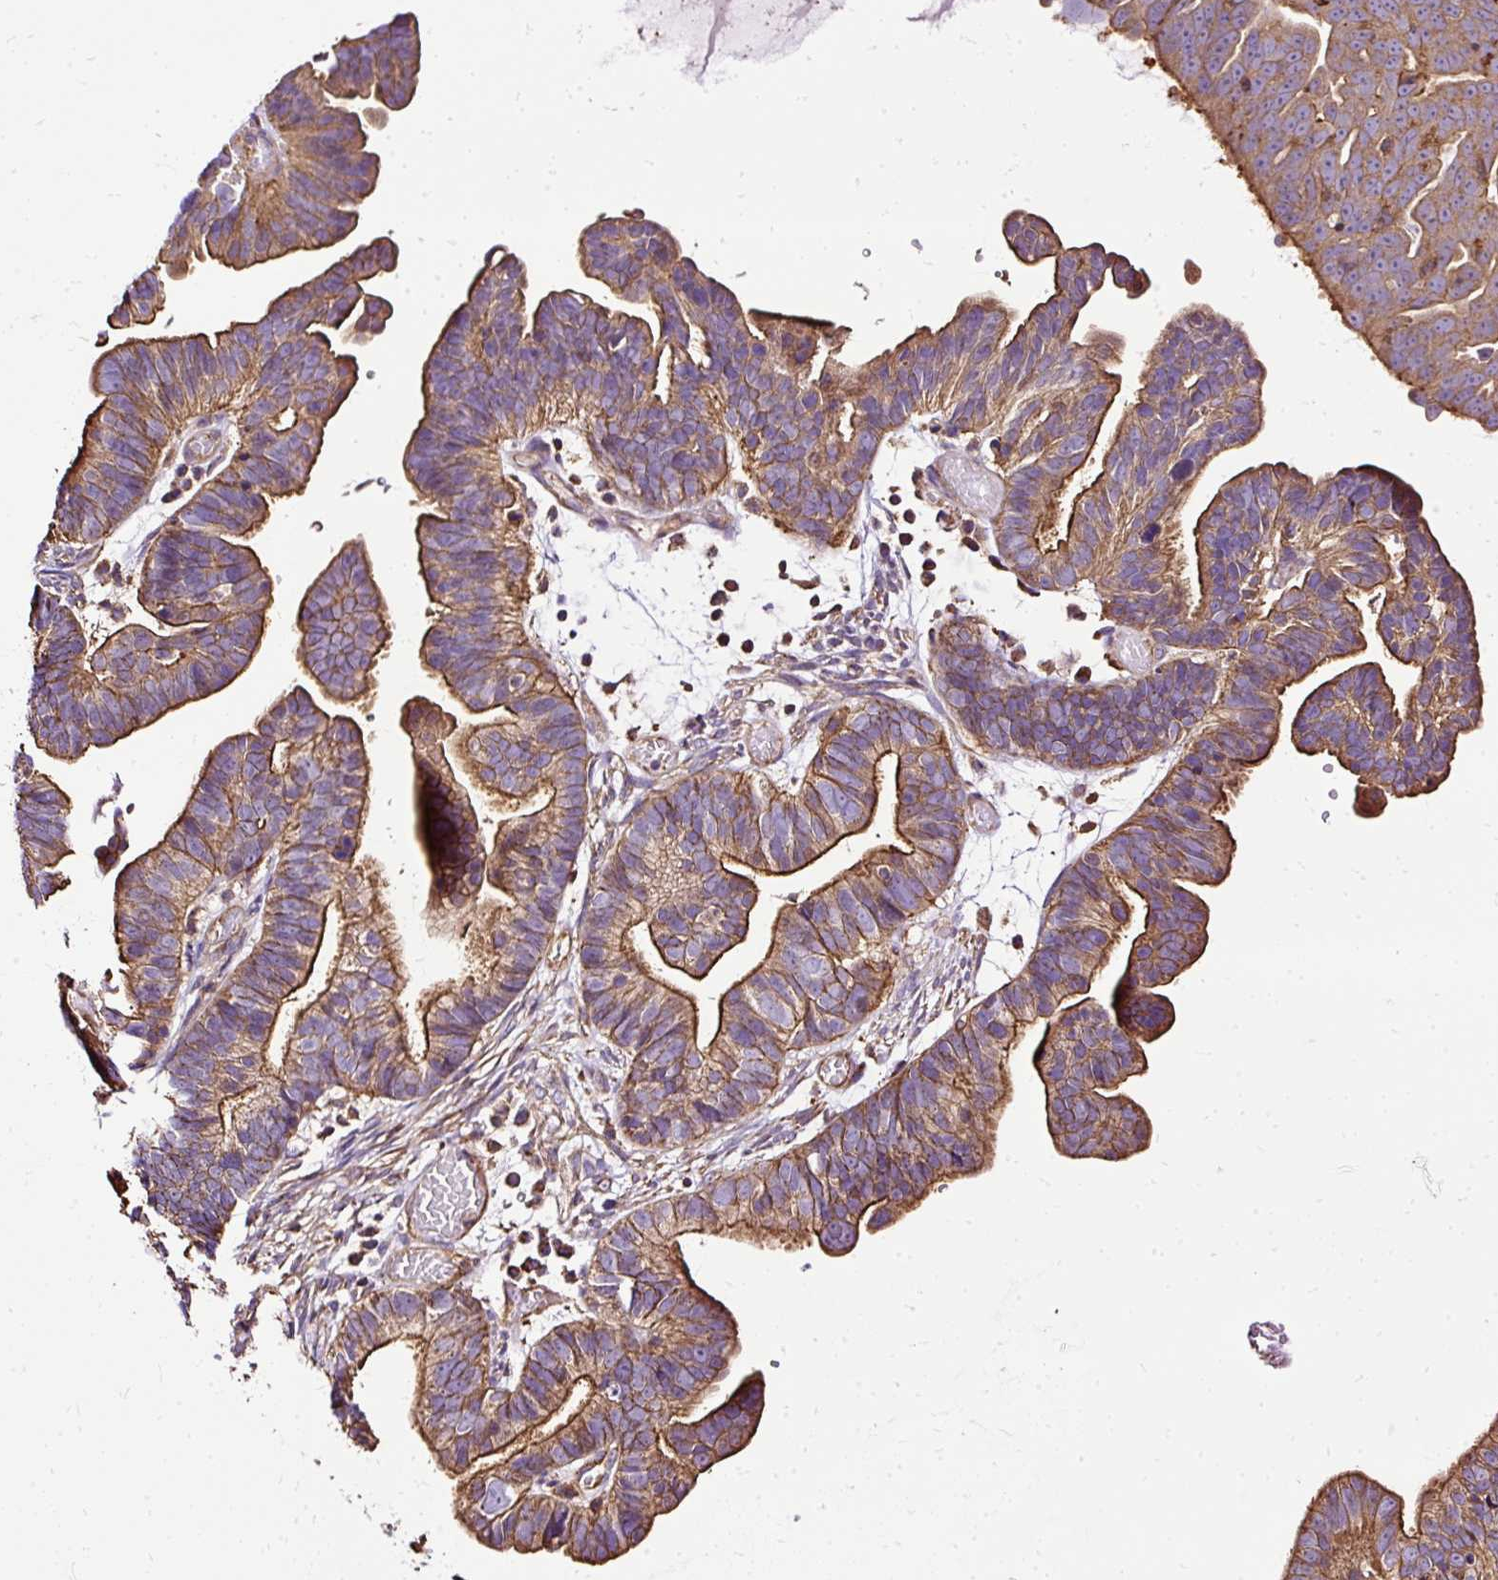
{"staining": {"intensity": "moderate", "quantity": ">75%", "location": "cytoplasmic/membranous"}, "tissue": "ovarian cancer", "cell_type": "Tumor cells", "image_type": "cancer", "snomed": [{"axis": "morphology", "description": "Cystadenocarcinoma, serous, NOS"}, {"axis": "topography", "description": "Ovary"}], "caption": "Human ovarian cancer stained with a protein marker exhibits moderate staining in tumor cells.", "gene": "KLHL11", "patient": {"sex": "female", "age": 56}}